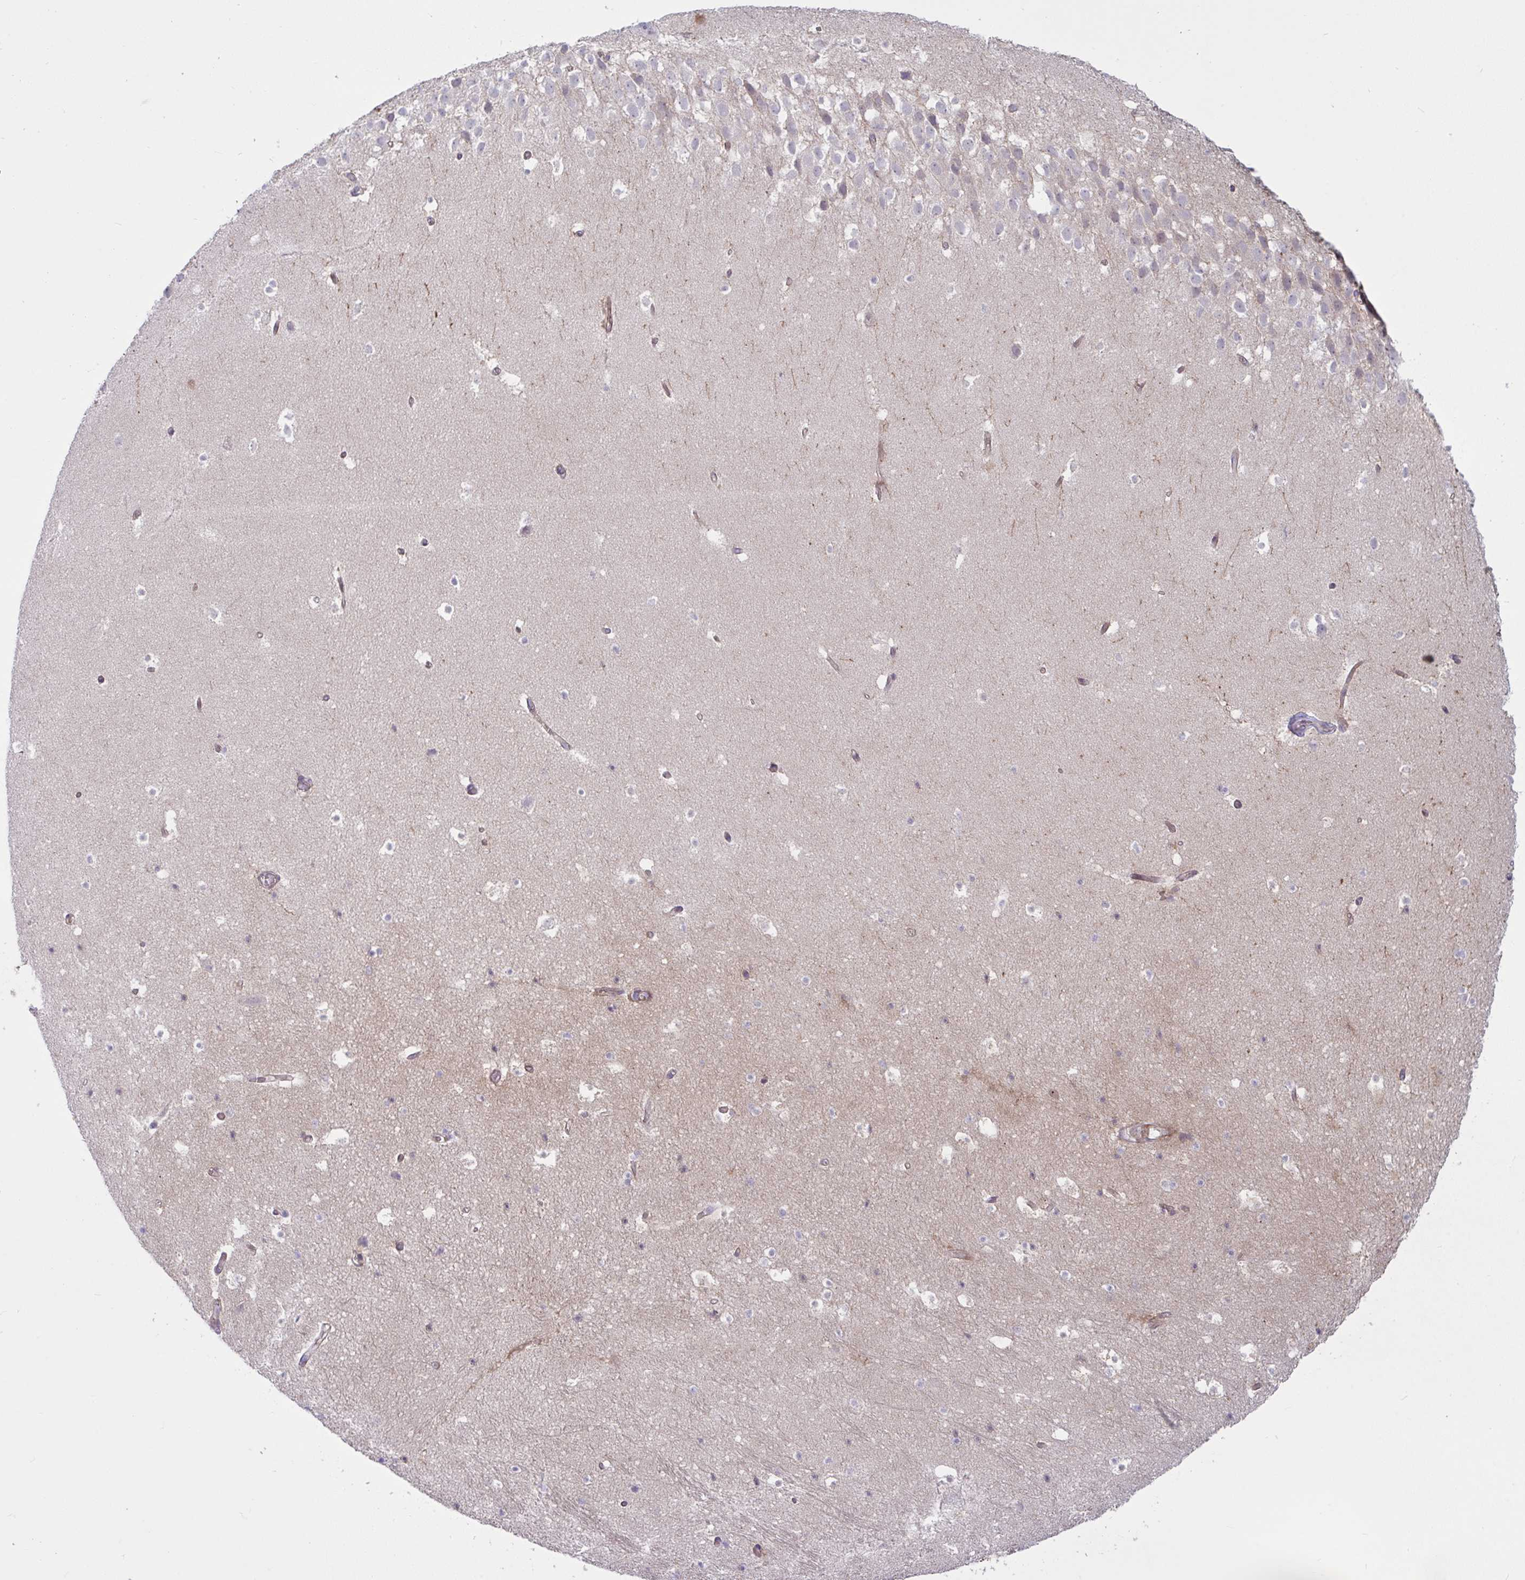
{"staining": {"intensity": "negative", "quantity": "none", "location": "none"}, "tissue": "hippocampus", "cell_type": "Glial cells", "image_type": "normal", "snomed": [{"axis": "morphology", "description": "Normal tissue, NOS"}, {"axis": "topography", "description": "Hippocampus"}], "caption": "High power microscopy image of an IHC photomicrograph of normal hippocampus, revealing no significant expression in glial cells.", "gene": "TANK", "patient": {"sex": "male", "age": 26}}